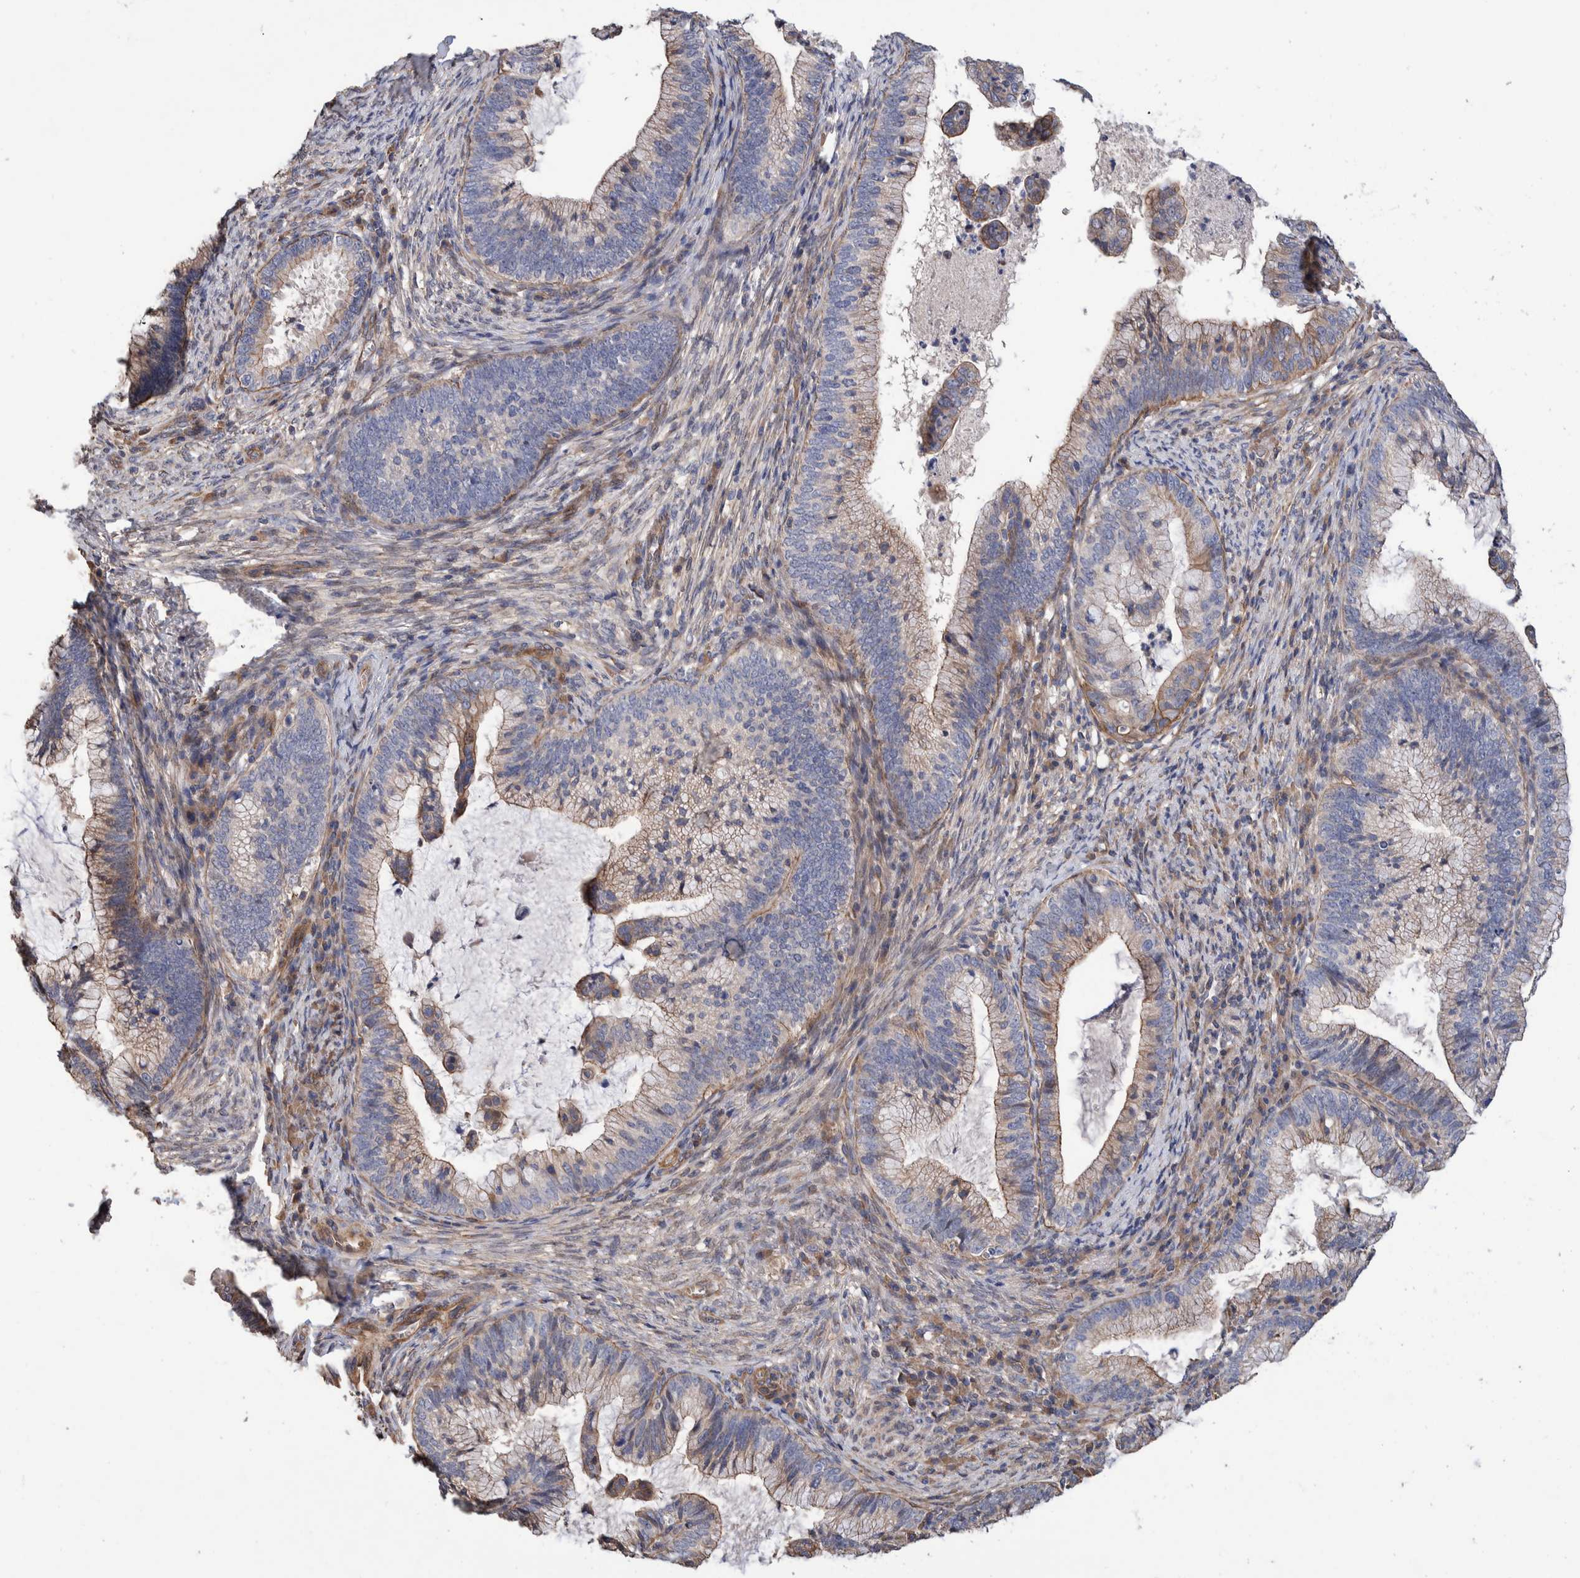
{"staining": {"intensity": "weak", "quantity": "<25%", "location": "cytoplasmic/membranous"}, "tissue": "cervical cancer", "cell_type": "Tumor cells", "image_type": "cancer", "snomed": [{"axis": "morphology", "description": "Adenocarcinoma, NOS"}, {"axis": "topography", "description": "Cervix"}], "caption": "This is an immunohistochemistry (IHC) micrograph of adenocarcinoma (cervical). There is no staining in tumor cells.", "gene": "SLC45A4", "patient": {"sex": "female", "age": 36}}